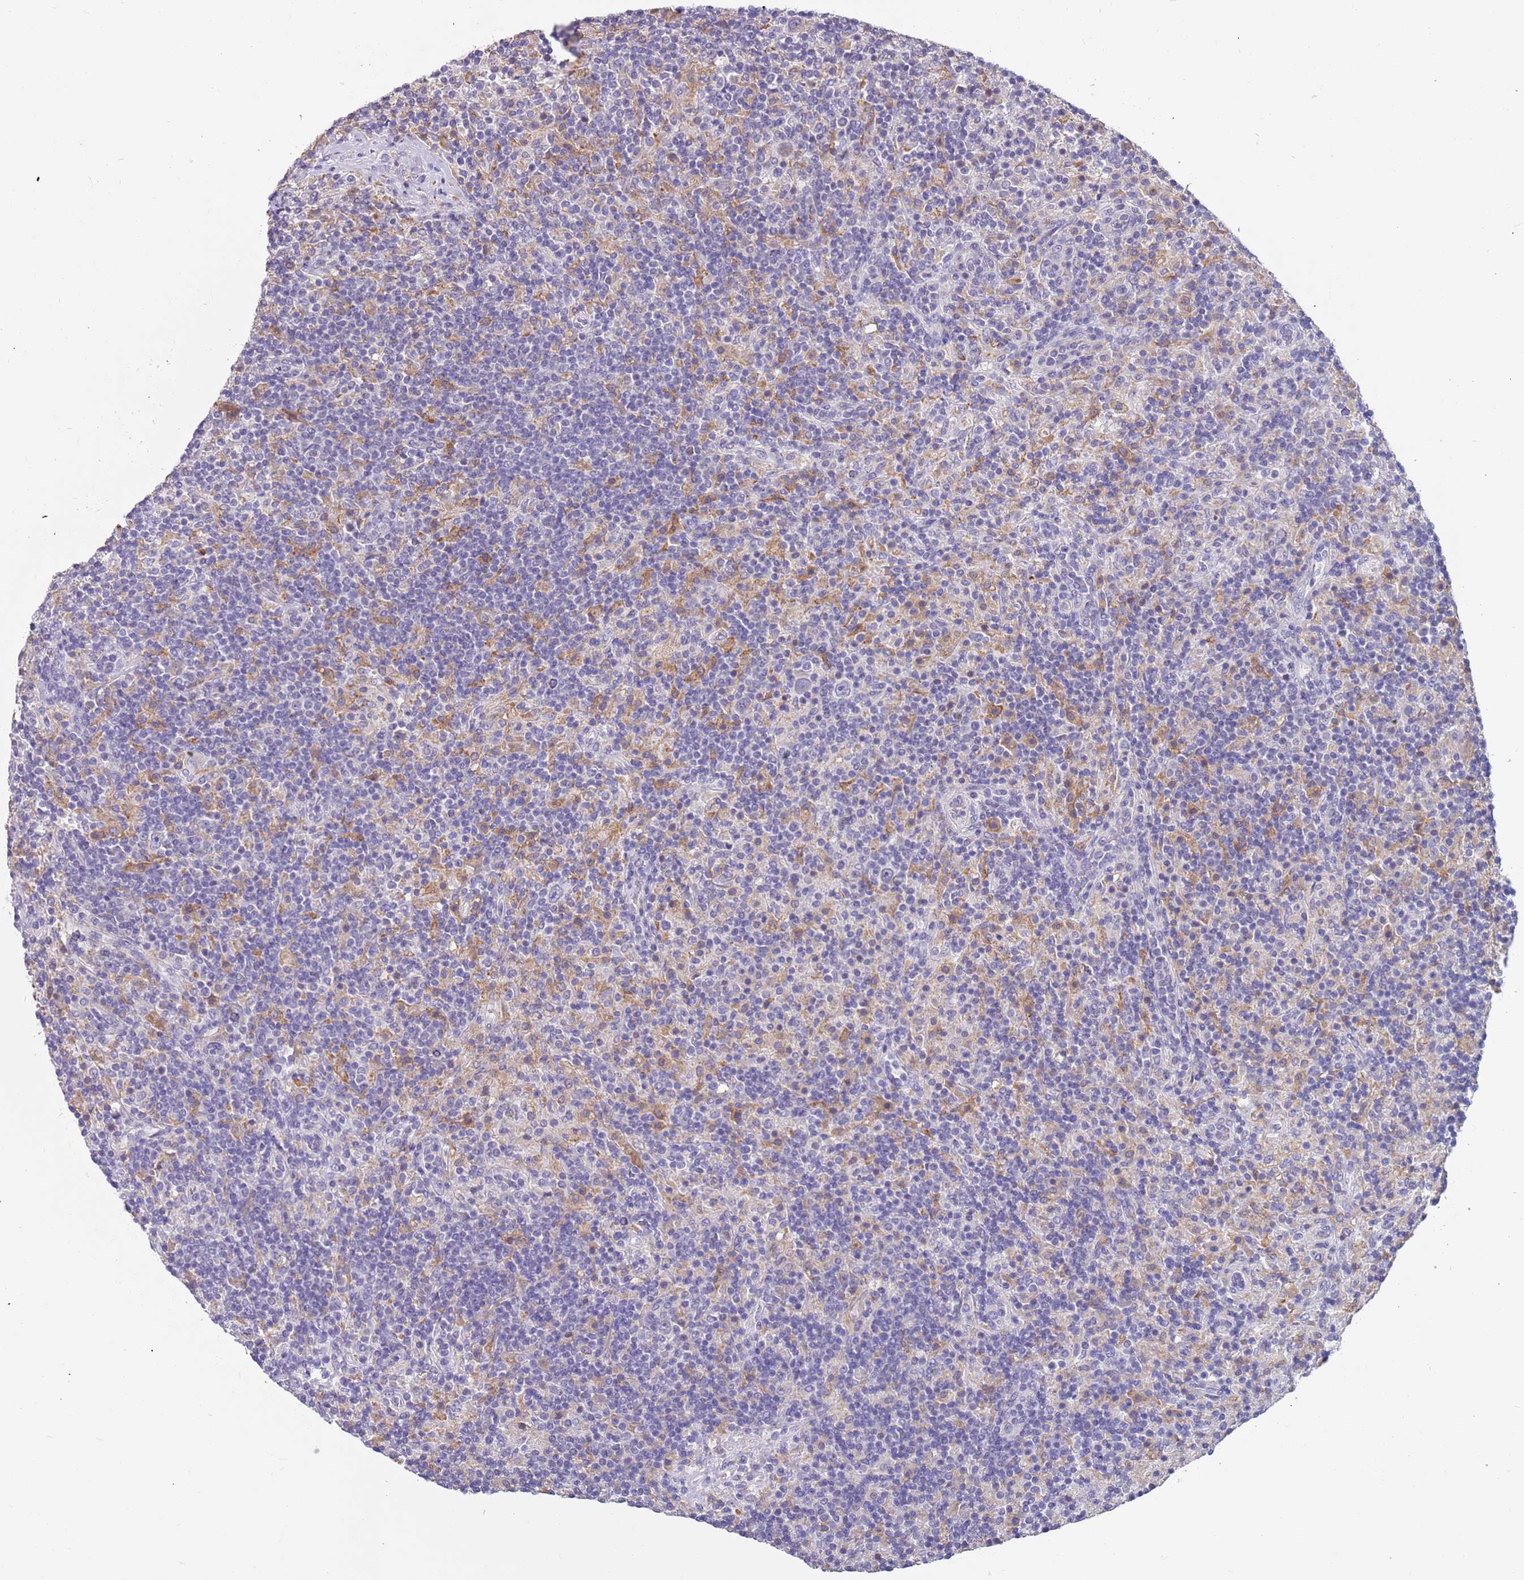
{"staining": {"intensity": "negative", "quantity": "none", "location": "none"}, "tissue": "lymphoma", "cell_type": "Tumor cells", "image_type": "cancer", "snomed": [{"axis": "morphology", "description": "Hodgkin's disease, NOS"}, {"axis": "topography", "description": "Lymph node"}], "caption": "The image shows no significant expression in tumor cells of Hodgkin's disease. (DAB IHC visualized using brightfield microscopy, high magnification).", "gene": "RHCG", "patient": {"sex": "male", "age": 70}}